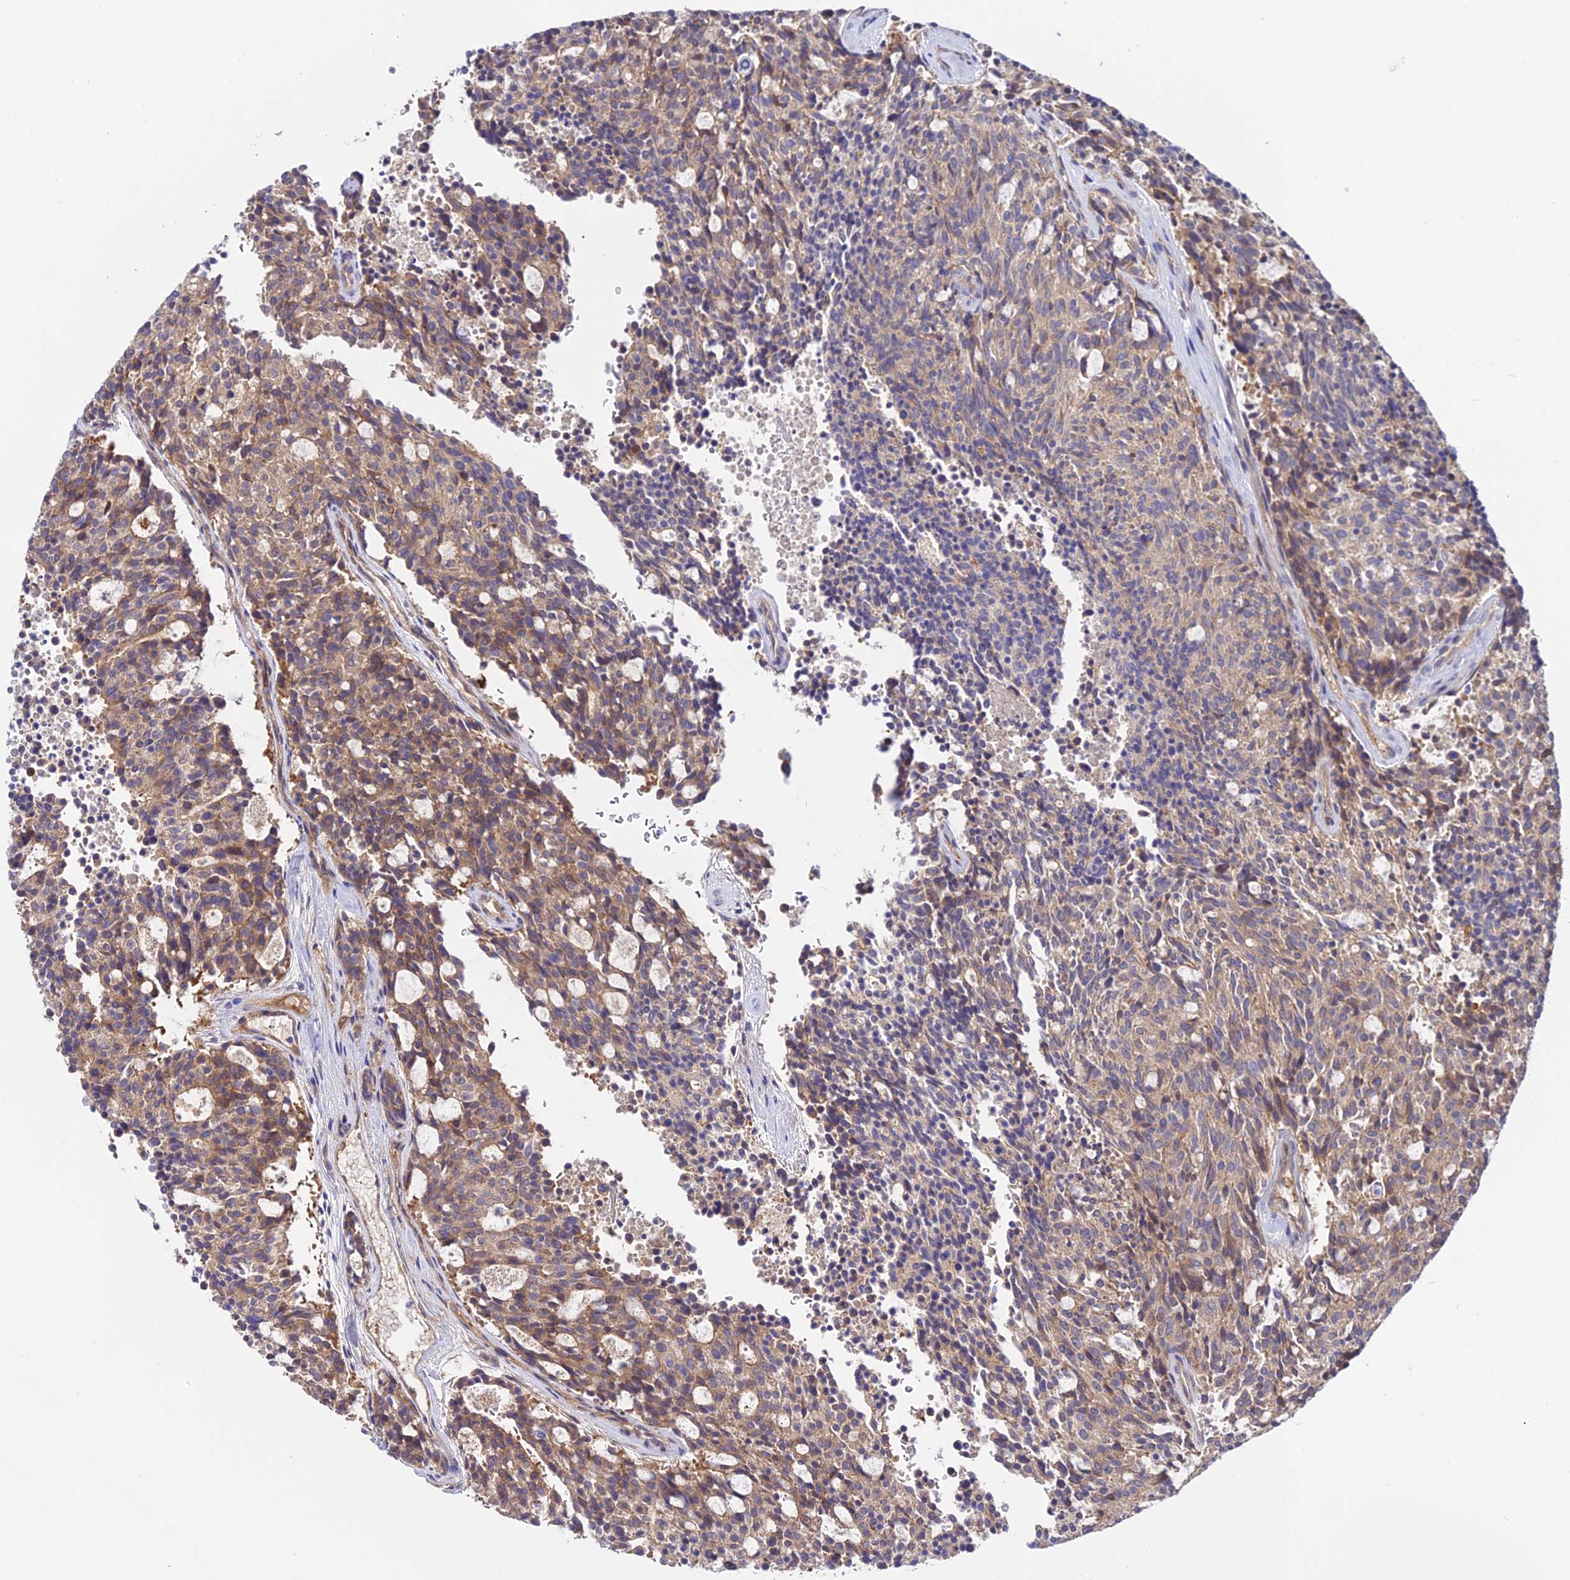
{"staining": {"intensity": "moderate", "quantity": "25%-75%", "location": "cytoplasmic/membranous"}, "tissue": "carcinoid", "cell_type": "Tumor cells", "image_type": "cancer", "snomed": [{"axis": "morphology", "description": "Carcinoid, malignant, NOS"}, {"axis": "topography", "description": "Pancreas"}], "caption": "Immunohistochemistry (DAB) staining of human carcinoid (malignant) shows moderate cytoplasmic/membranous protein positivity in approximately 25%-75% of tumor cells.", "gene": "PYM1", "patient": {"sex": "female", "age": 54}}